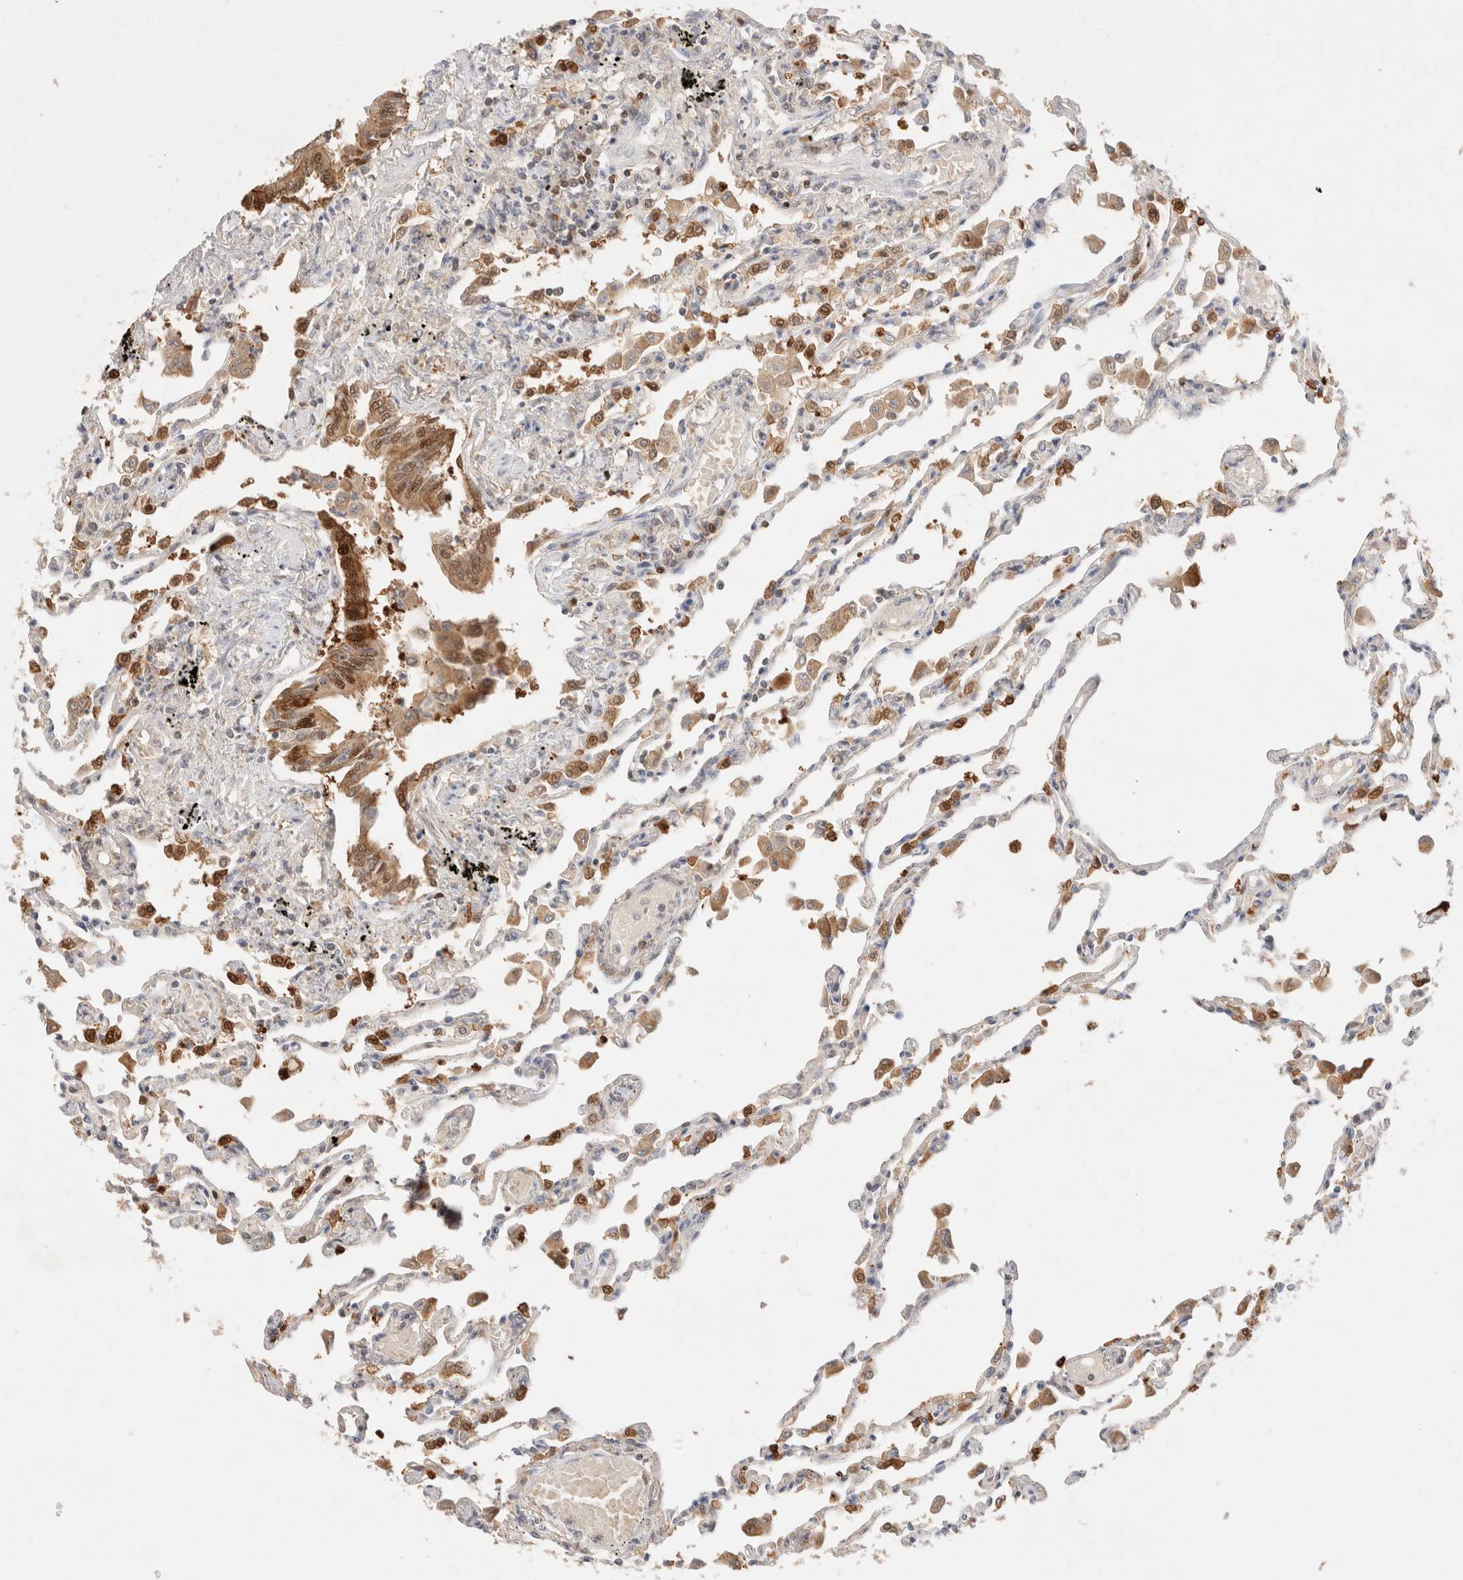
{"staining": {"intensity": "moderate", "quantity": "25%-75%", "location": "cytoplasmic/membranous,nuclear"}, "tissue": "lung", "cell_type": "Alveolar cells", "image_type": "normal", "snomed": [{"axis": "morphology", "description": "Normal tissue, NOS"}, {"axis": "topography", "description": "Bronchus"}, {"axis": "topography", "description": "Lung"}], "caption": "Lung stained with DAB (3,3'-diaminobenzidine) immunohistochemistry (IHC) displays medium levels of moderate cytoplasmic/membranous,nuclear staining in about 25%-75% of alveolar cells.", "gene": "STARD10", "patient": {"sex": "female", "age": 49}}